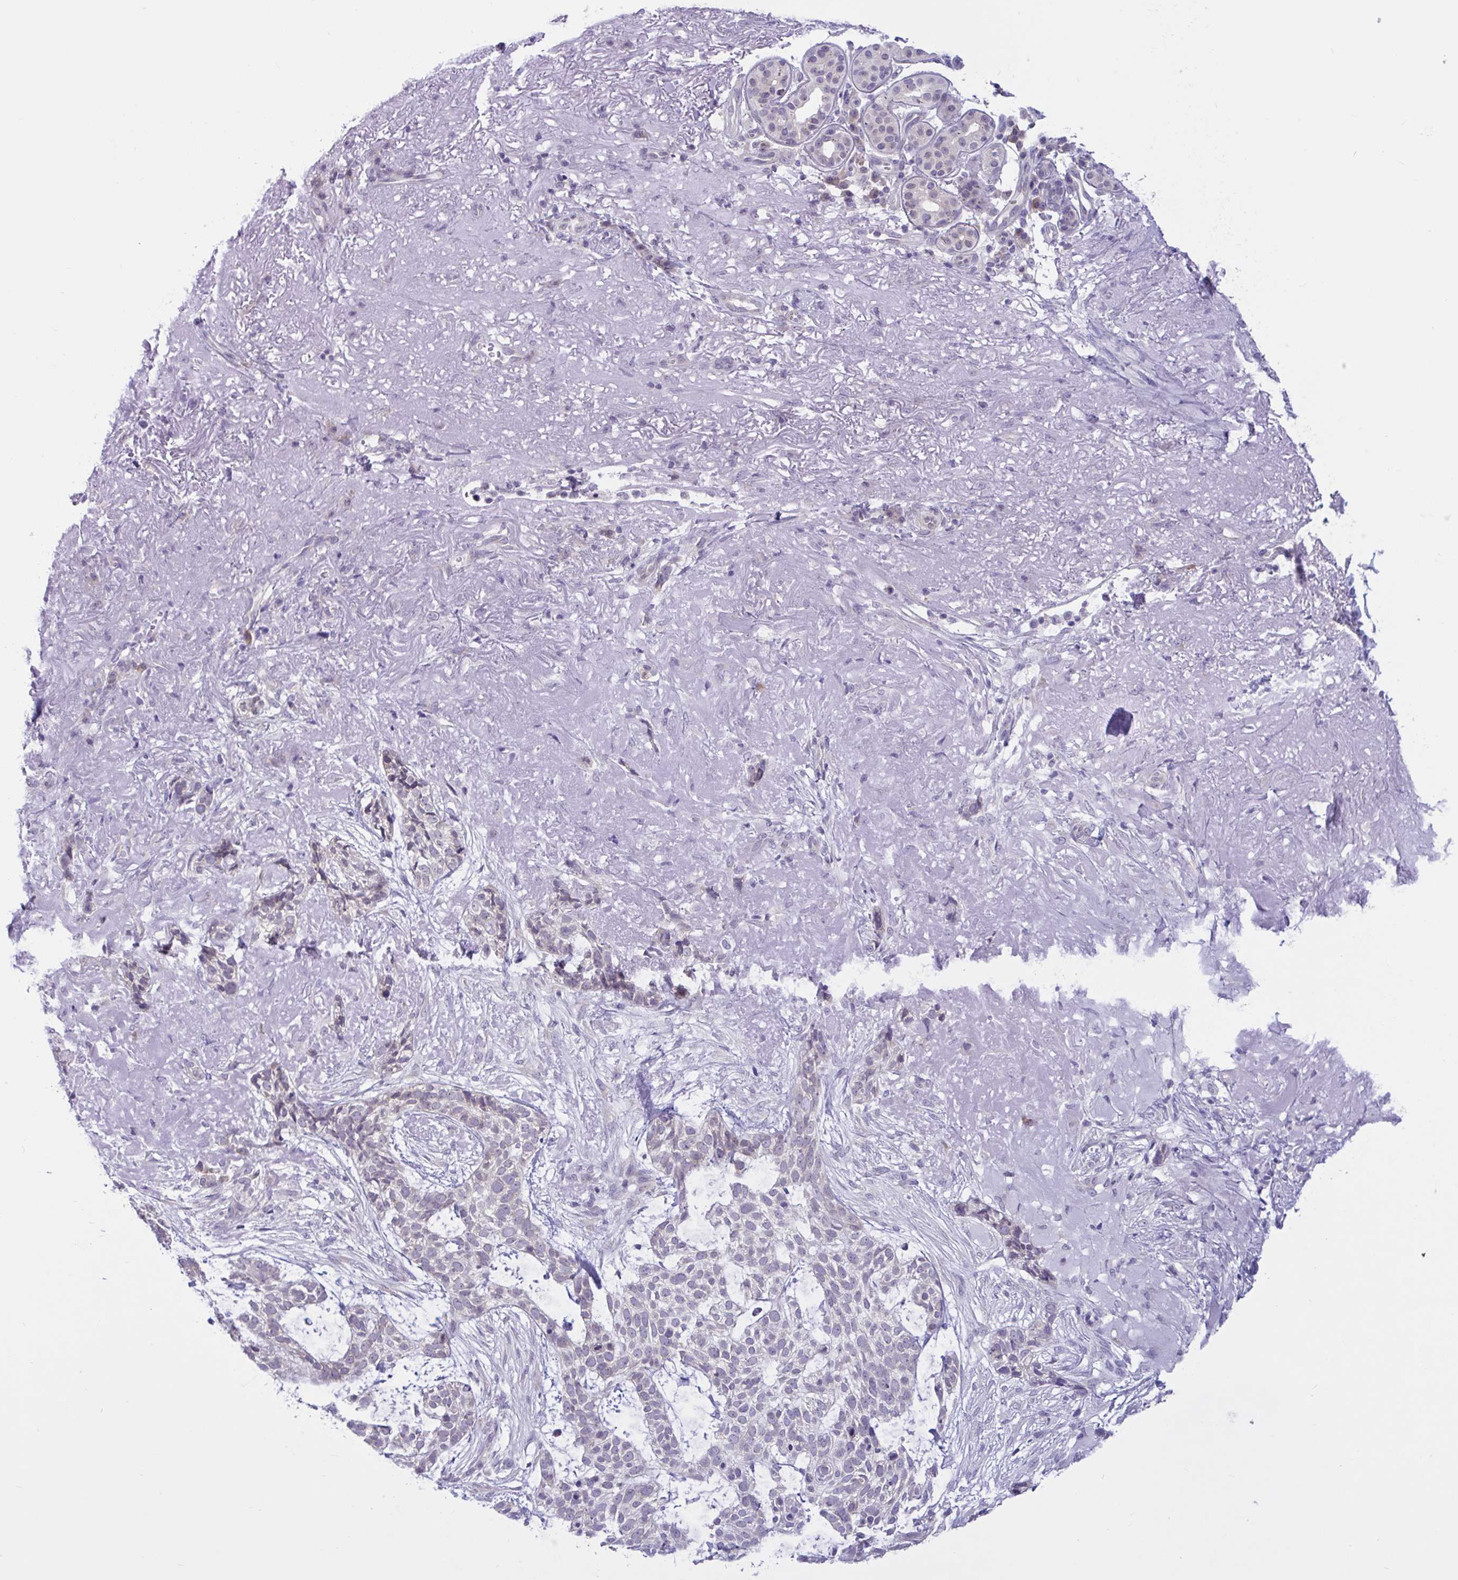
{"staining": {"intensity": "negative", "quantity": "none", "location": "none"}, "tissue": "skin cancer", "cell_type": "Tumor cells", "image_type": "cancer", "snomed": [{"axis": "morphology", "description": "Basal cell carcinoma"}, {"axis": "topography", "description": "Skin"}, {"axis": "topography", "description": "Skin of face"}], "caption": "High power microscopy histopathology image of an immunohistochemistry (IHC) histopathology image of basal cell carcinoma (skin), revealing no significant positivity in tumor cells.", "gene": "CAMLG", "patient": {"sex": "female", "age": 80}}